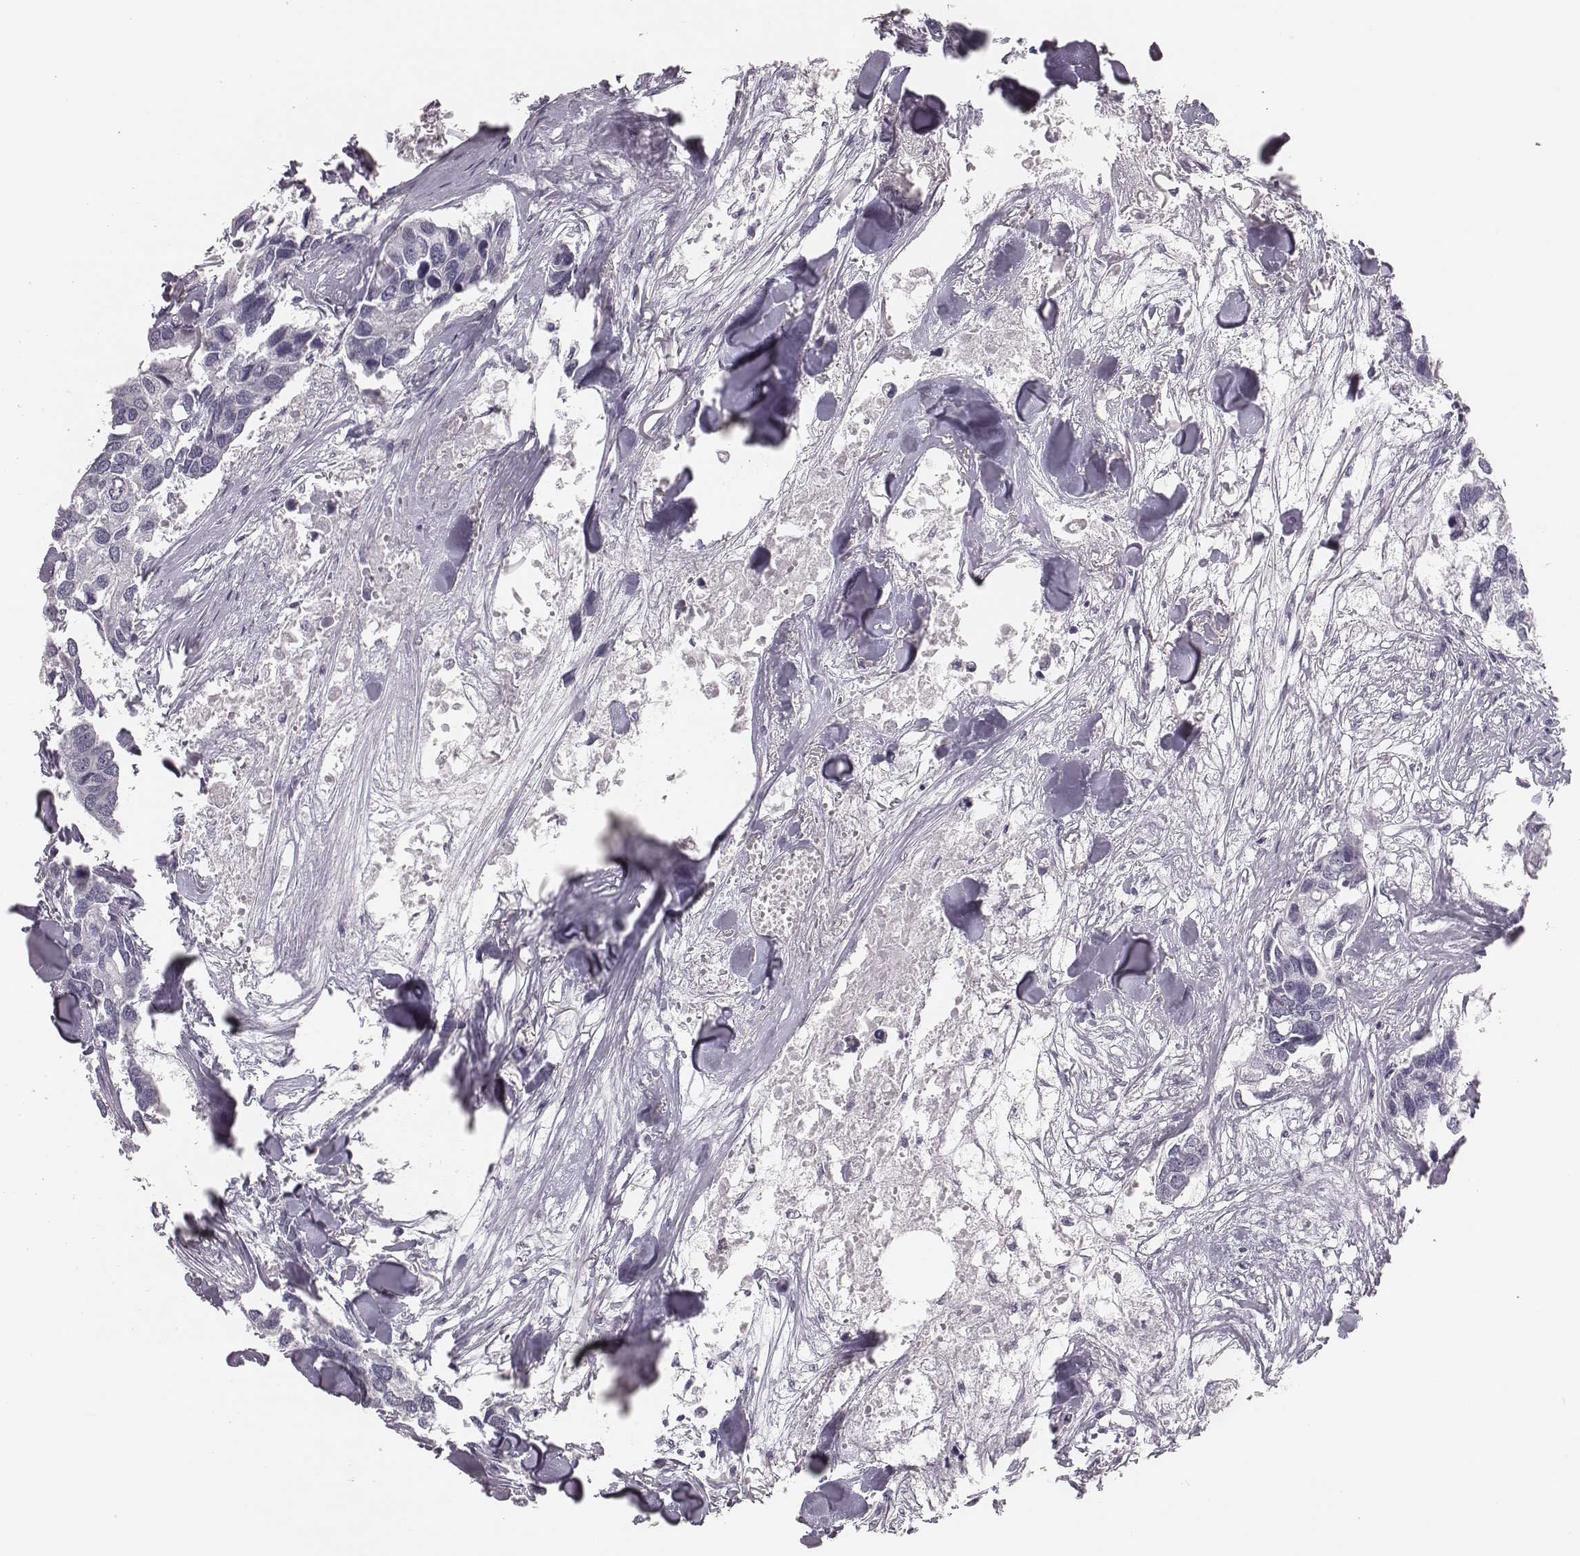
{"staining": {"intensity": "negative", "quantity": "none", "location": "none"}, "tissue": "breast cancer", "cell_type": "Tumor cells", "image_type": "cancer", "snomed": [{"axis": "morphology", "description": "Duct carcinoma"}, {"axis": "topography", "description": "Breast"}], "caption": "DAB (3,3'-diaminobenzidine) immunohistochemical staining of breast cancer (invasive ductal carcinoma) reveals no significant staining in tumor cells.", "gene": "CSHL1", "patient": {"sex": "female", "age": 83}}